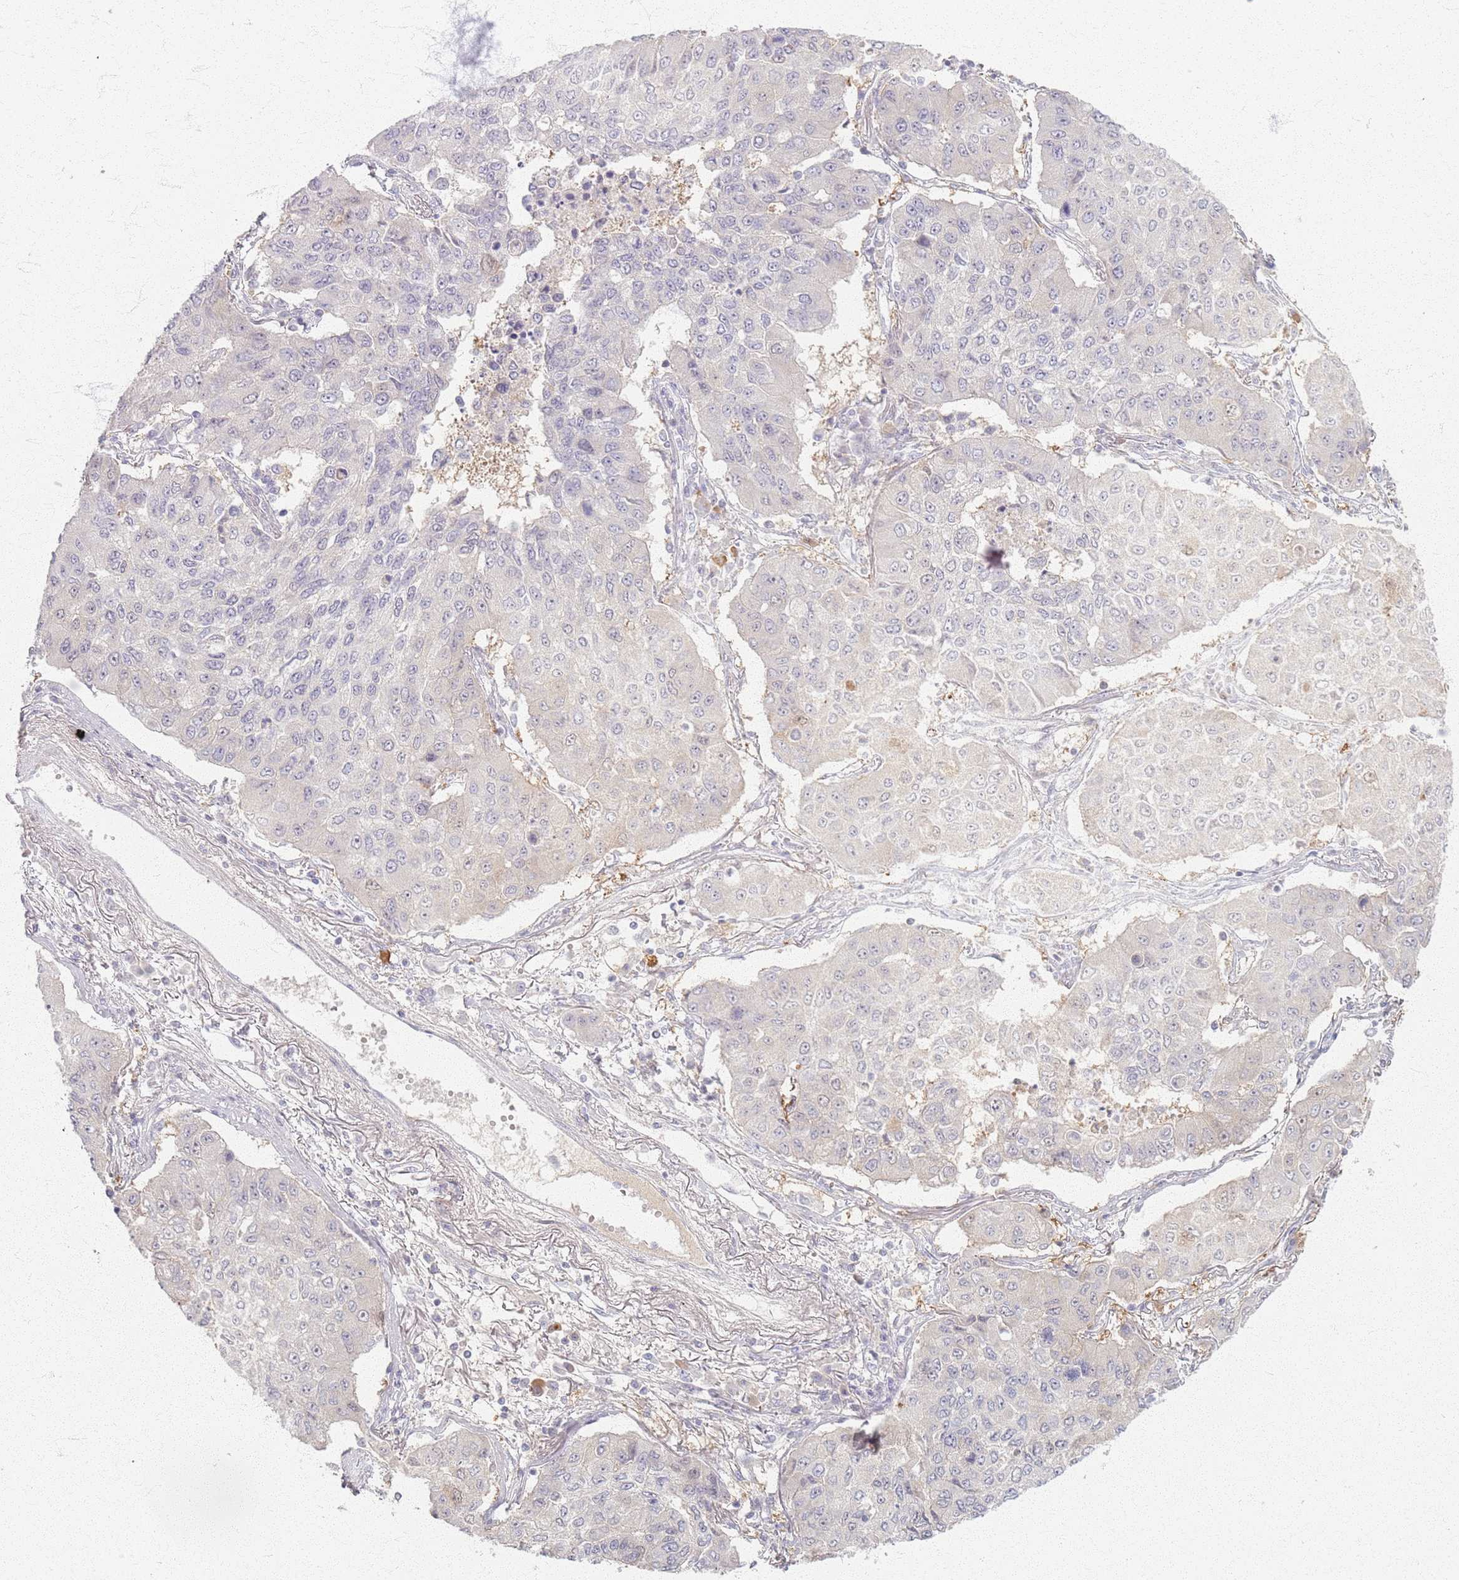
{"staining": {"intensity": "negative", "quantity": "none", "location": "none"}, "tissue": "lung cancer", "cell_type": "Tumor cells", "image_type": "cancer", "snomed": [{"axis": "morphology", "description": "Squamous cell carcinoma, NOS"}, {"axis": "topography", "description": "Lung"}], "caption": "This is an IHC photomicrograph of lung squamous cell carcinoma. There is no expression in tumor cells.", "gene": "CRIPT", "patient": {"sex": "male", "age": 74}}